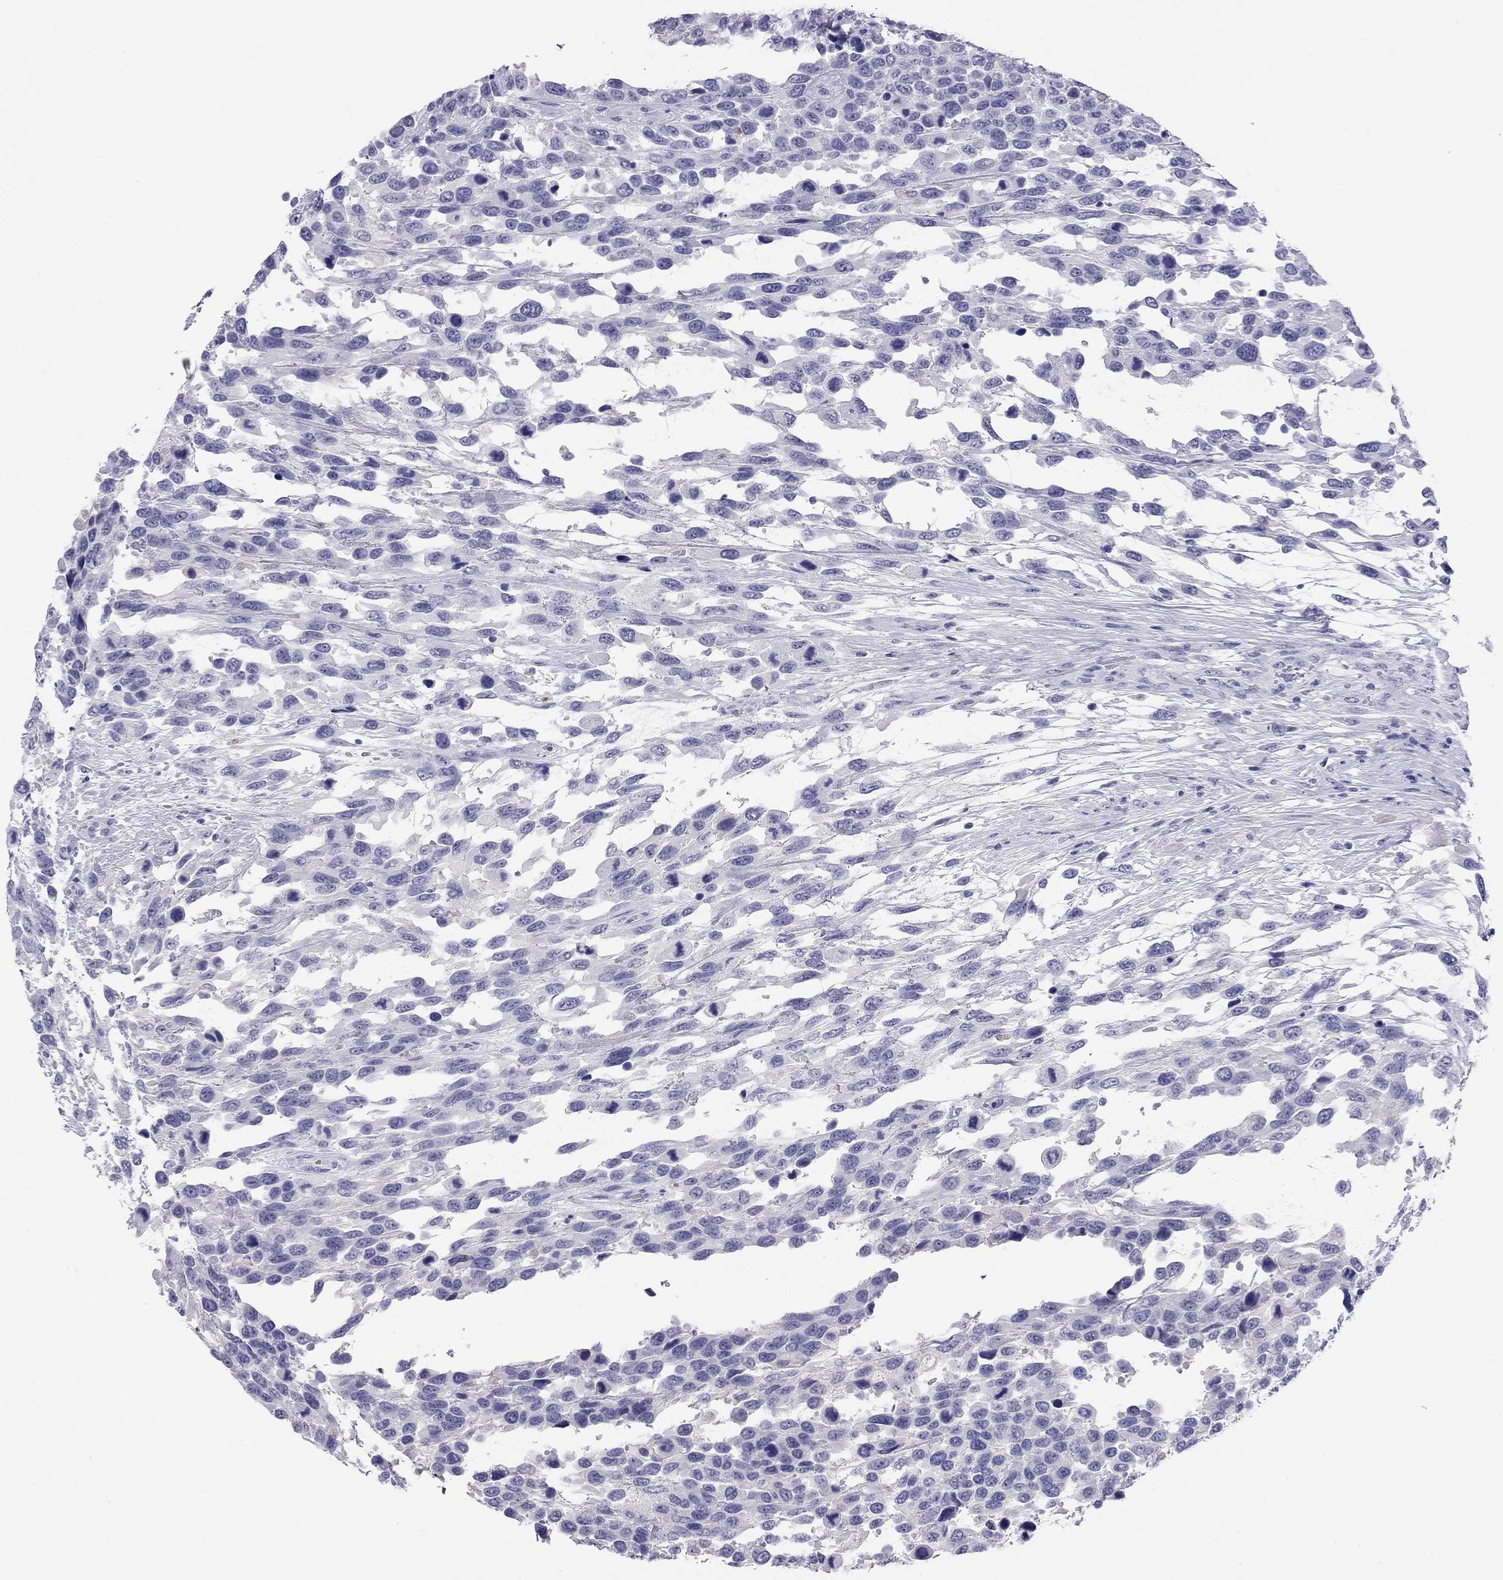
{"staining": {"intensity": "negative", "quantity": "none", "location": "none"}, "tissue": "urothelial cancer", "cell_type": "Tumor cells", "image_type": "cancer", "snomed": [{"axis": "morphology", "description": "Urothelial carcinoma, High grade"}, {"axis": "topography", "description": "Urinary bladder"}], "caption": "Urothelial carcinoma (high-grade) was stained to show a protein in brown. There is no significant staining in tumor cells.", "gene": "ODF4", "patient": {"sex": "female", "age": 70}}